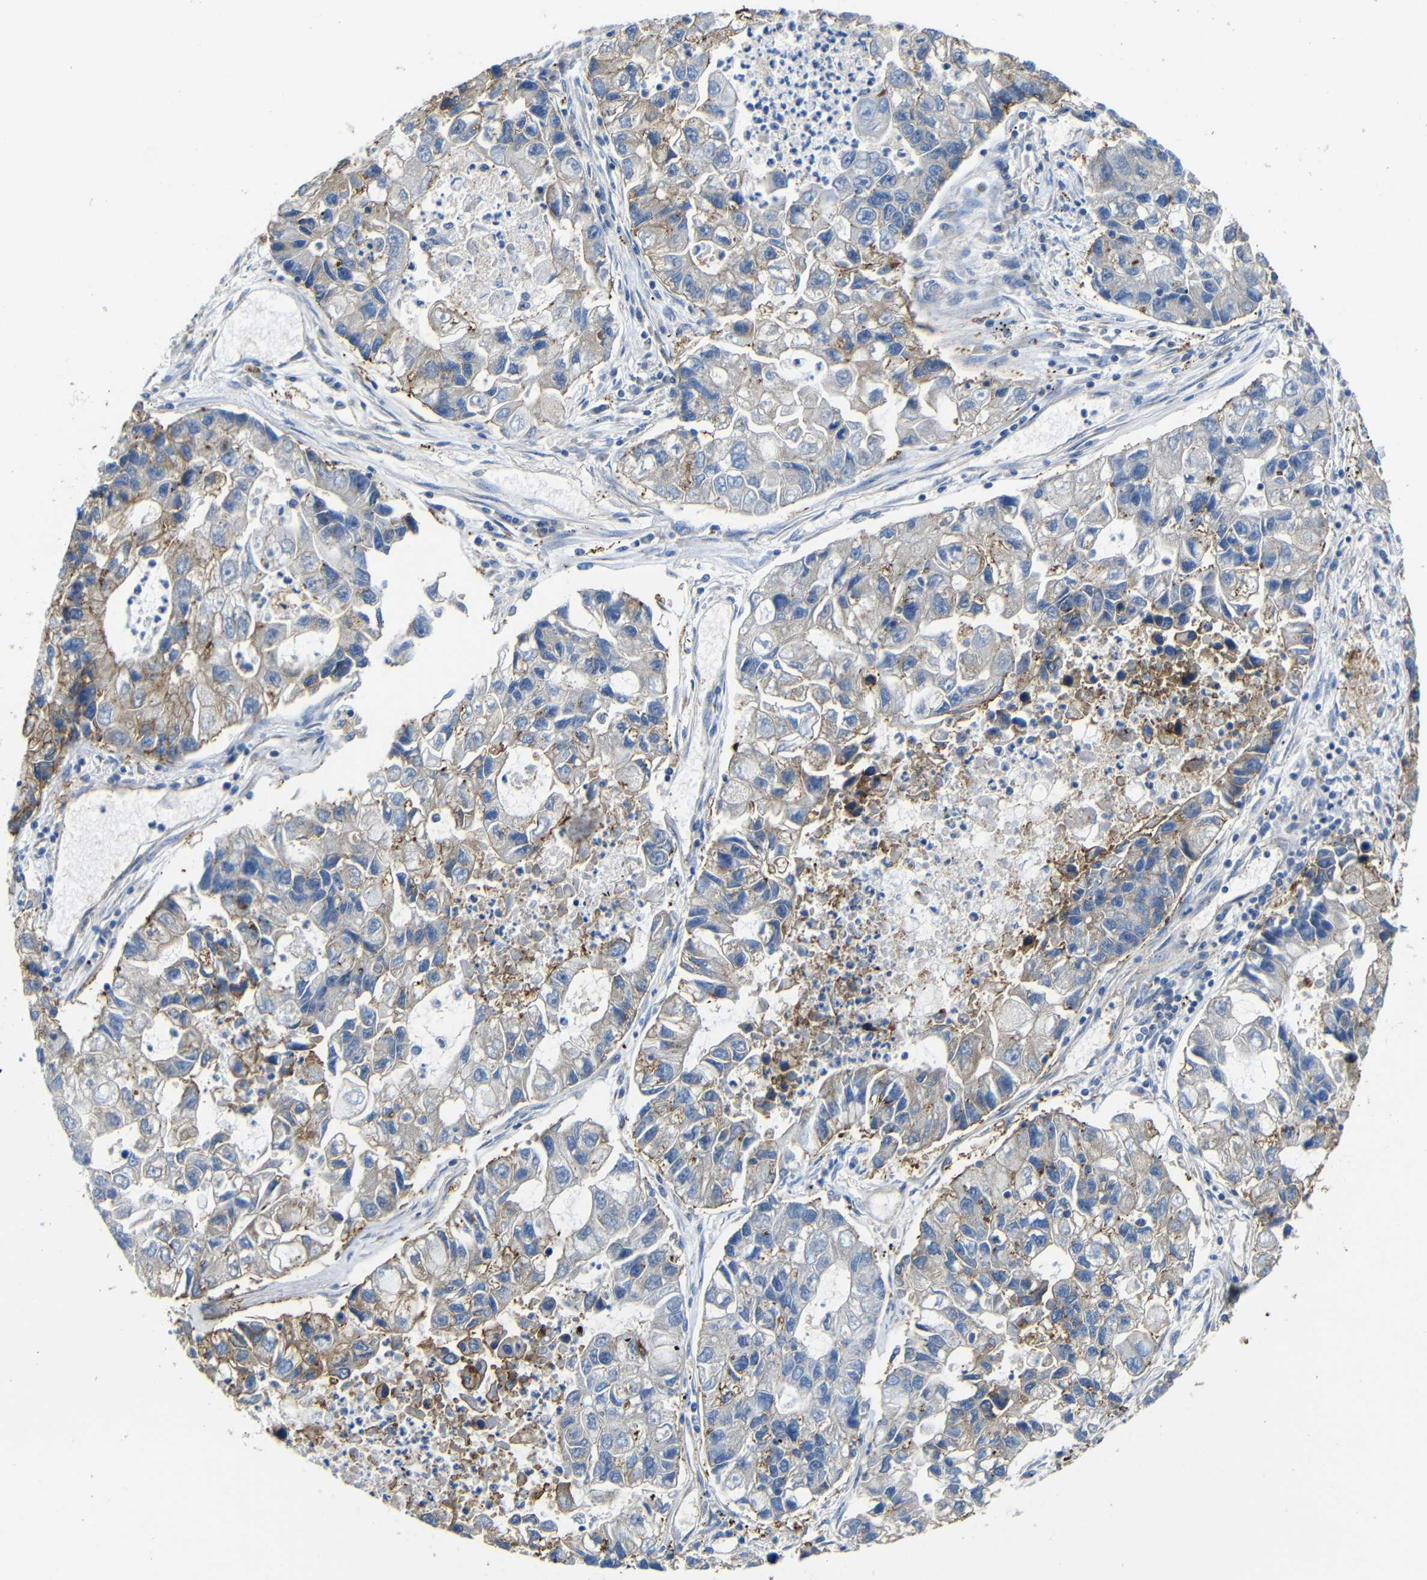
{"staining": {"intensity": "moderate", "quantity": "<25%", "location": "cytoplasmic/membranous"}, "tissue": "lung cancer", "cell_type": "Tumor cells", "image_type": "cancer", "snomed": [{"axis": "morphology", "description": "Adenocarcinoma, NOS"}, {"axis": "topography", "description": "Lung"}], "caption": "Tumor cells exhibit moderate cytoplasmic/membranous staining in approximately <25% of cells in lung cancer.", "gene": "ZNF90", "patient": {"sex": "female", "age": 51}}